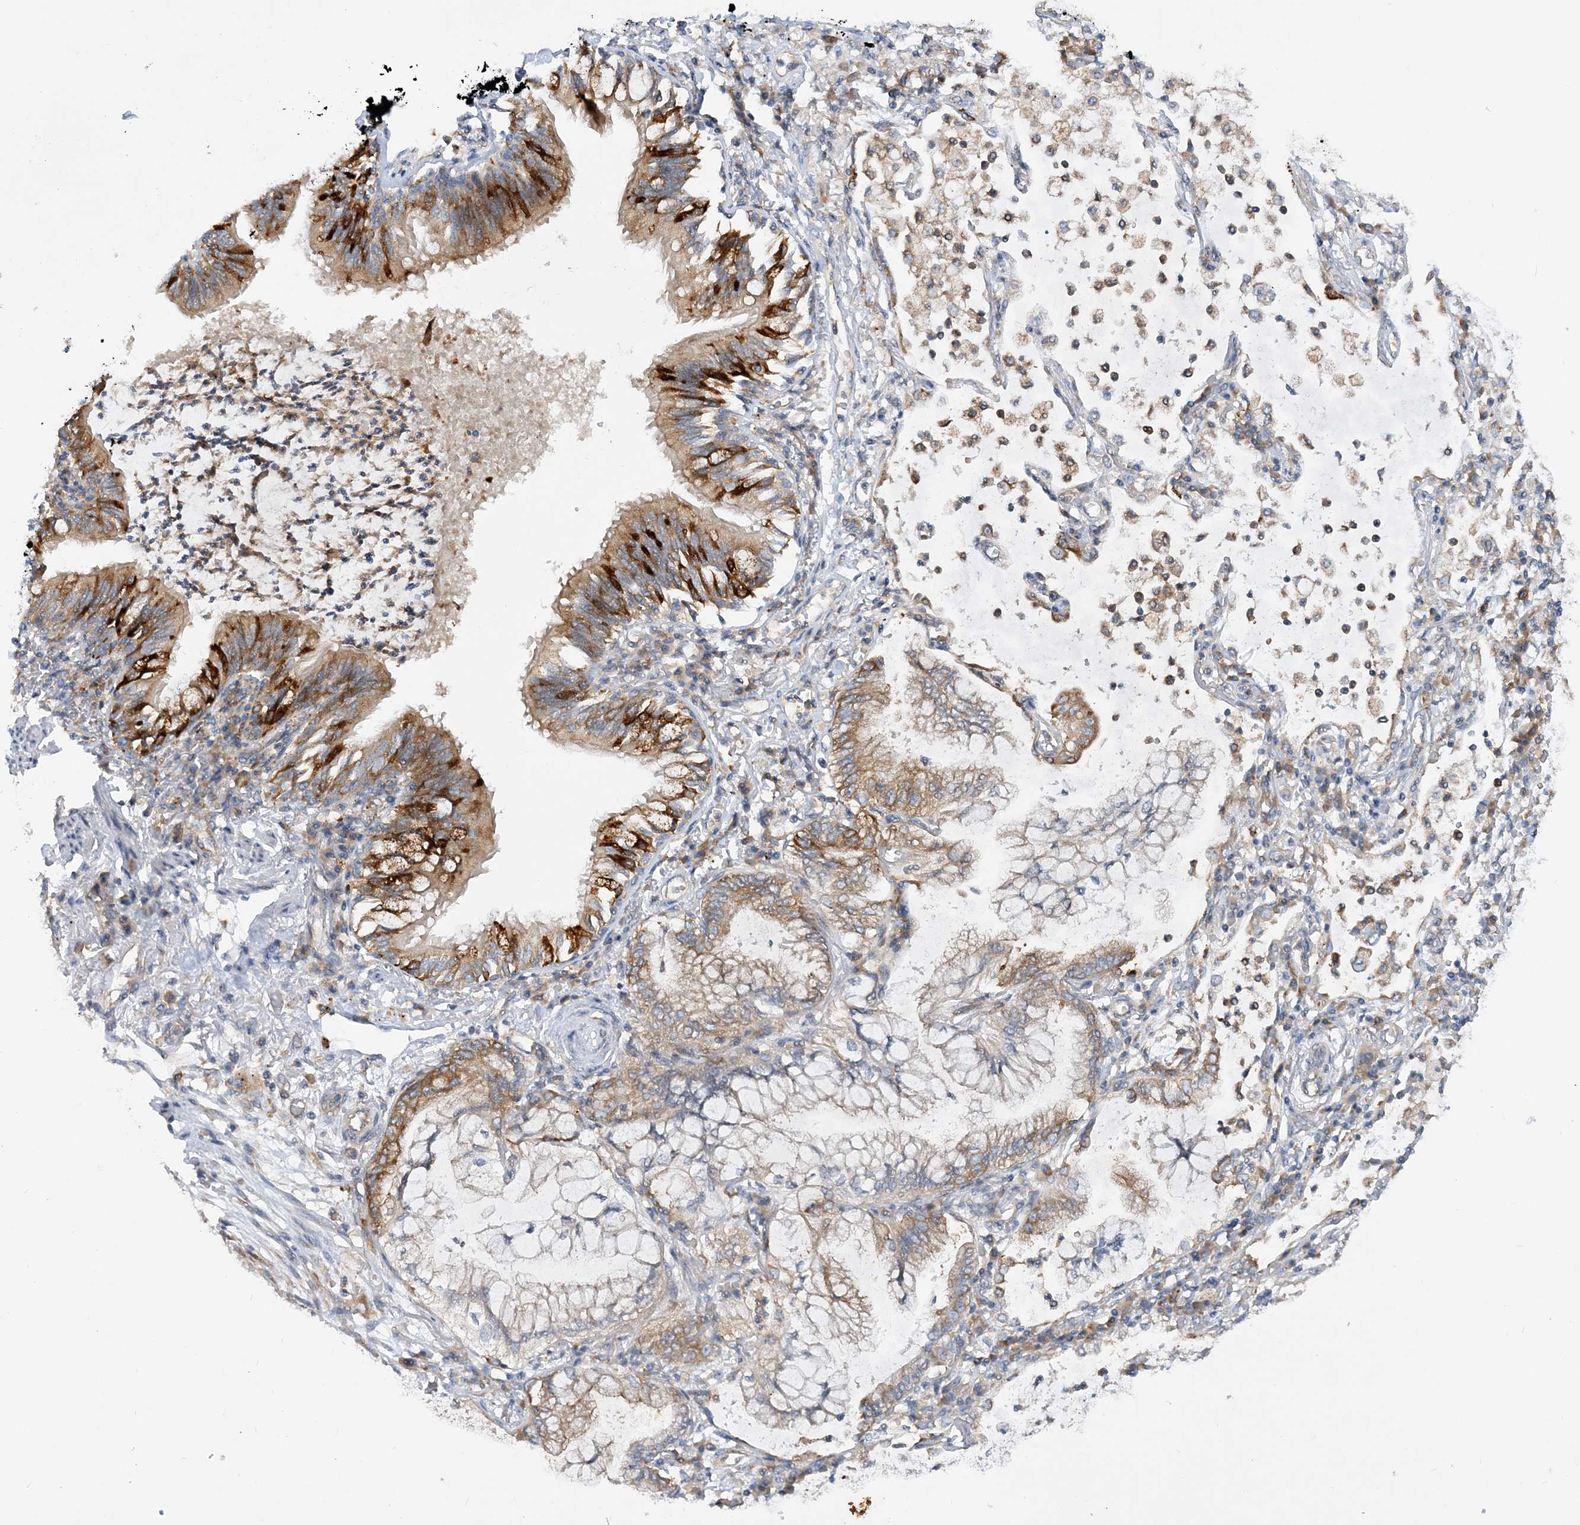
{"staining": {"intensity": "moderate", "quantity": "25%-75%", "location": "cytoplasmic/membranous"}, "tissue": "lung cancer", "cell_type": "Tumor cells", "image_type": "cancer", "snomed": [{"axis": "morphology", "description": "Adenocarcinoma, NOS"}, {"axis": "topography", "description": "Lung"}], "caption": "This image exhibits immunohistochemistry staining of lung adenocarcinoma, with medium moderate cytoplasmic/membranous expression in approximately 25%-75% of tumor cells.", "gene": "LARP4B", "patient": {"sex": "female", "age": 70}}